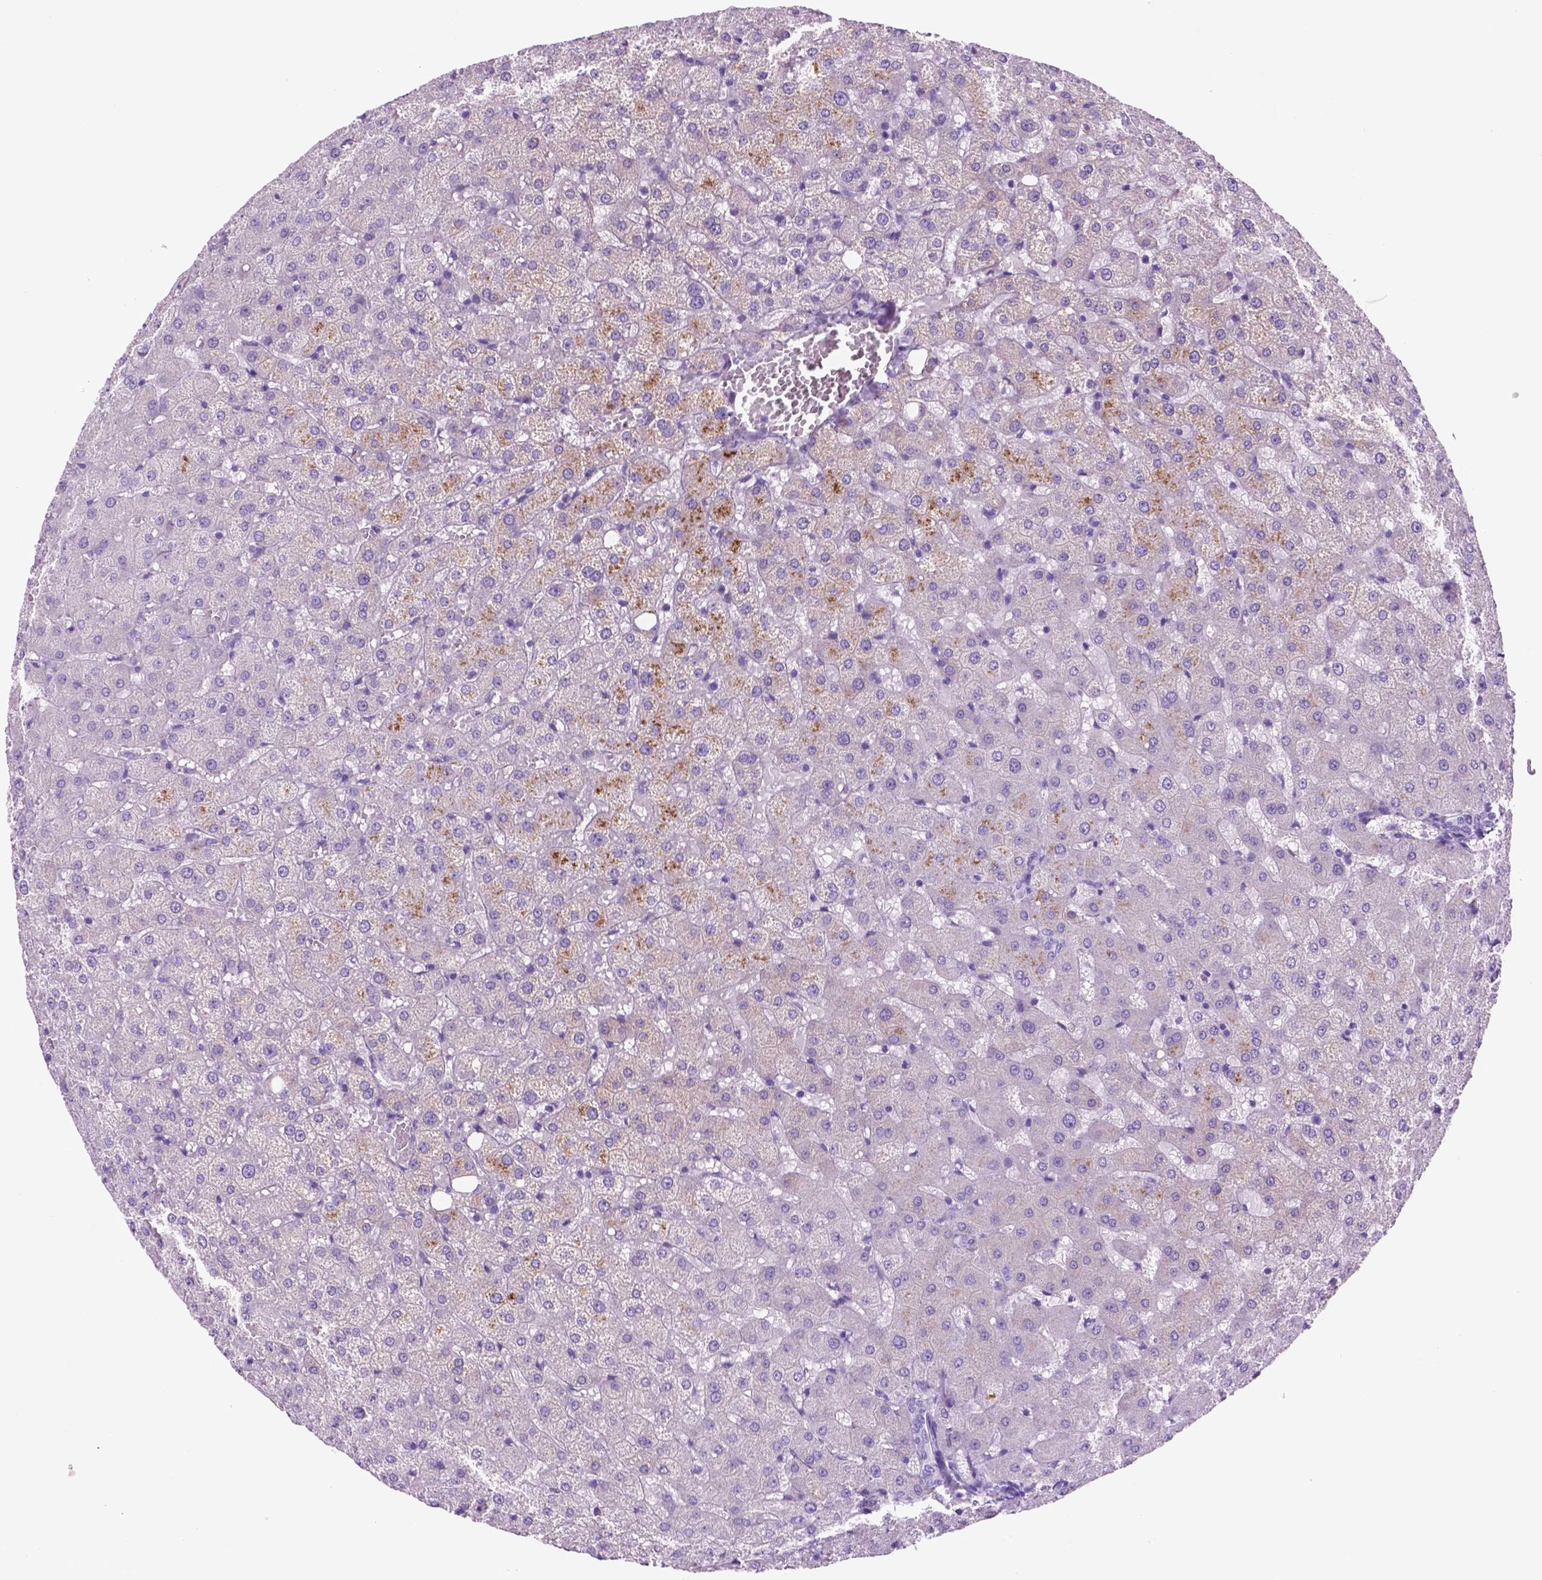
{"staining": {"intensity": "negative", "quantity": "none", "location": "none"}, "tissue": "liver", "cell_type": "Cholangiocytes", "image_type": "normal", "snomed": [{"axis": "morphology", "description": "Normal tissue, NOS"}, {"axis": "topography", "description": "Liver"}], "caption": "Immunohistochemistry (IHC) histopathology image of unremarkable liver stained for a protein (brown), which demonstrates no staining in cholangiocytes.", "gene": "POU4F1", "patient": {"sex": "female", "age": 50}}